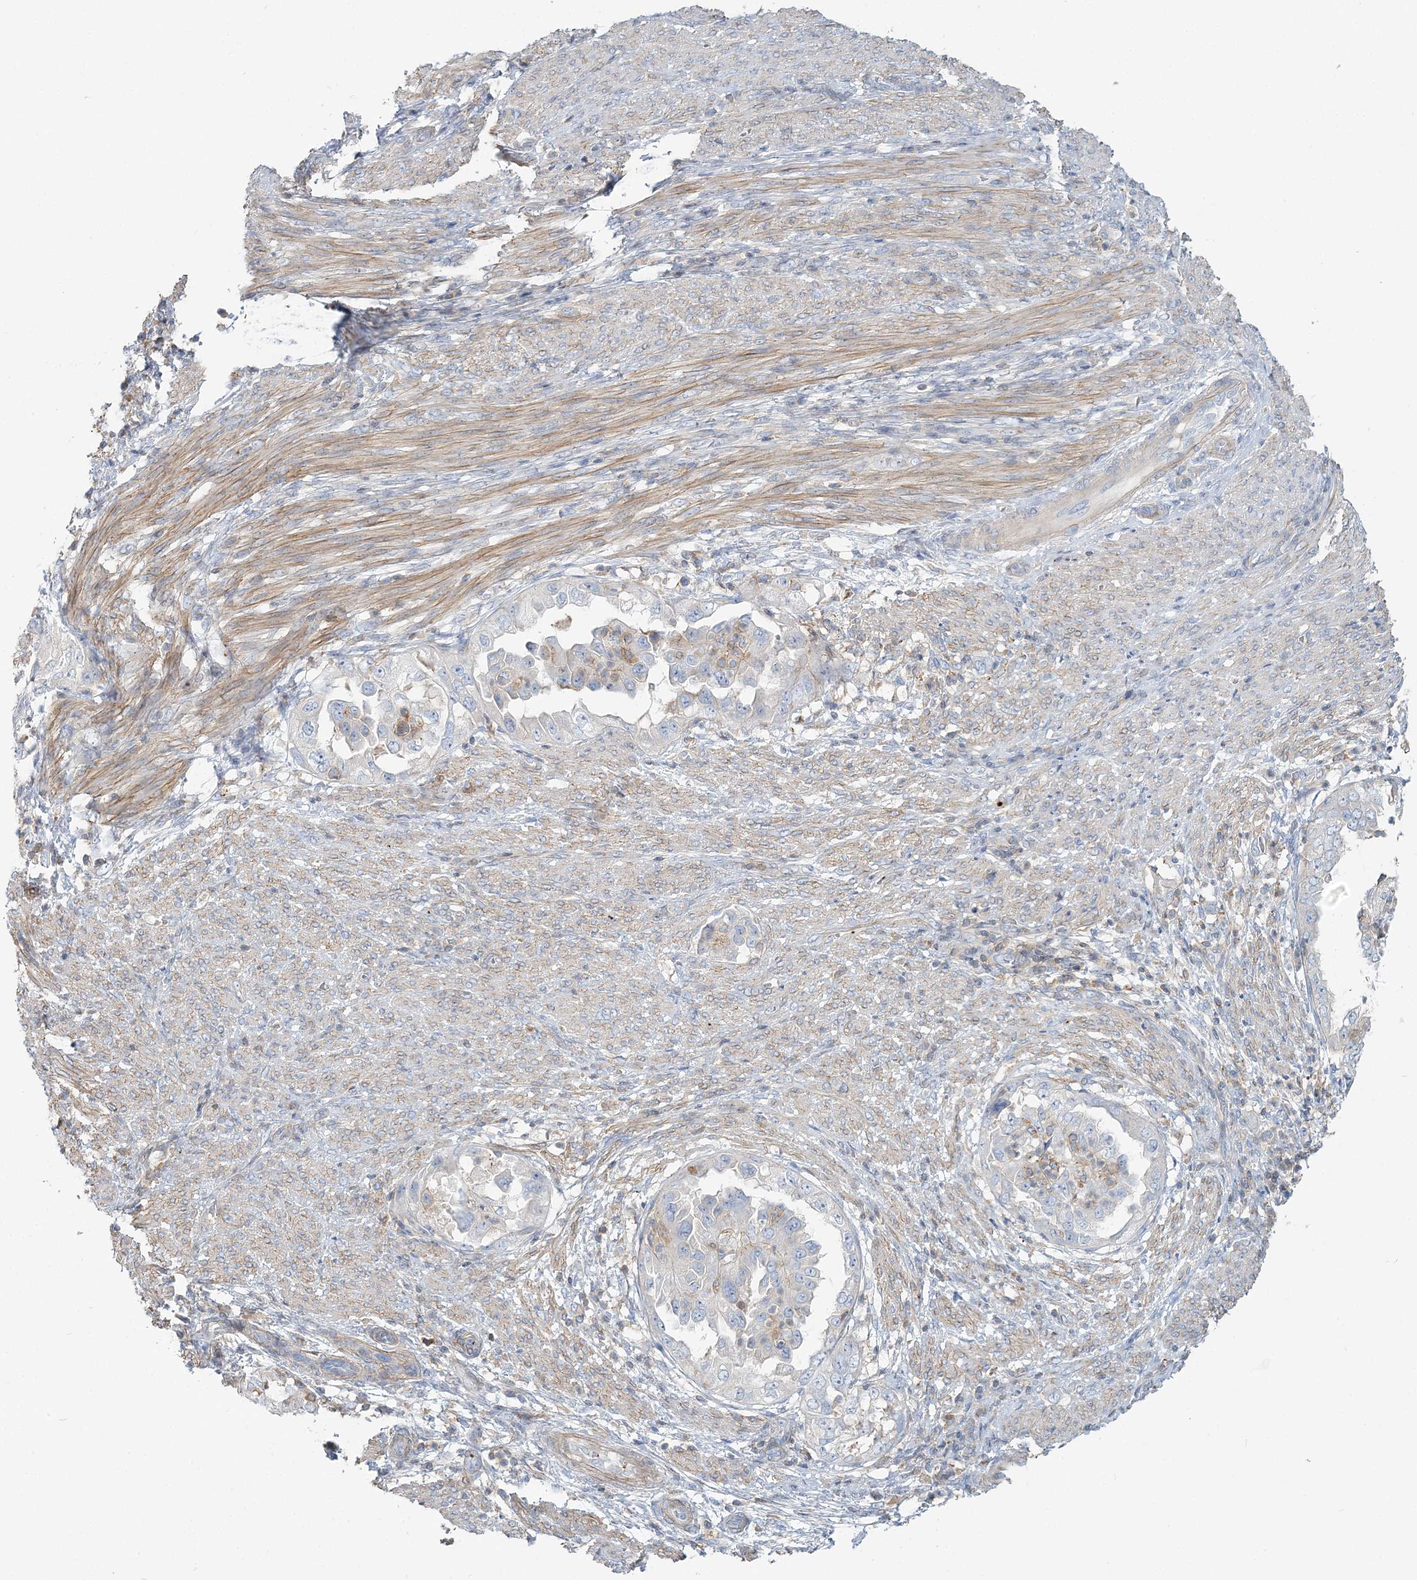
{"staining": {"intensity": "negative", "quantity": "none", "location": "none"}, "tissue": "endometrial cancer", "cell_type": "Tumor cells", "image_type": "cancer", "snomed": [{"axis": "morphology", "description": "Adenocarcinoma, NOS"}, {"axis": "topography", "description": "Endometrium"}], "caption": "Tumor cells show no significant expression in endometrial adenocarcinoma.", "gene": "CUEDC2", "patient": {"sex": "female", "age": 85}}